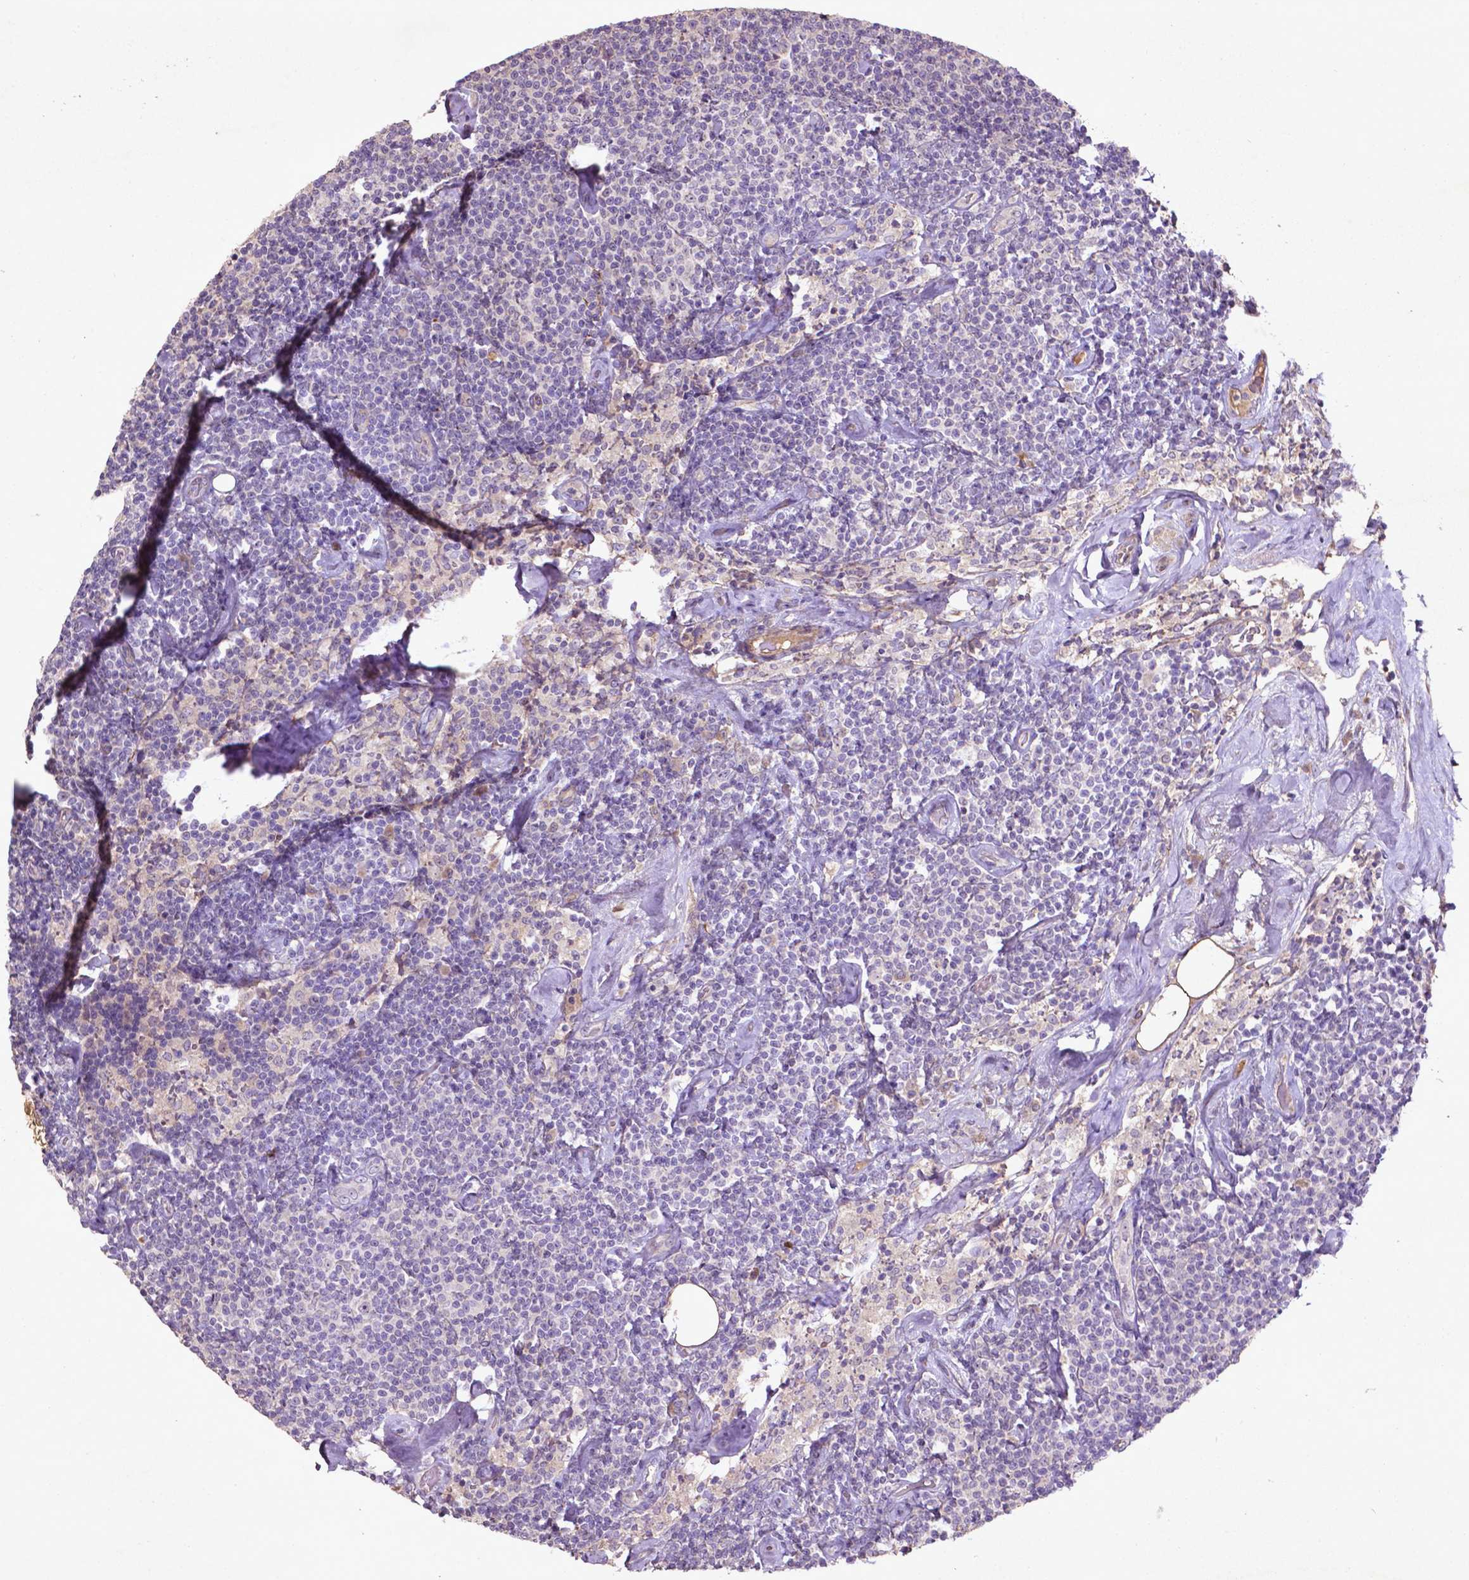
{"staining": {"intensity": "negative", "quantity": "none", "location": "none"}, "tissue": "lymphoma", "cell_type": "Tumor cells", "image_type": "cancer", "snomed": [{"axis": "morphology", "description": "Malignant lymphoma, non-Hodgkin's type, Low grade"}, {"axis": "topography", "description": "Lymph node"}], "caption": "High power microscopy image of an immunohistochemistry micrograph of low-grade malignant lymphoma, non-Hodgkin's type, revealing no significant expression in tumor cells.", "gene": "COQ2", "patient": {"sex": "male", "age": 81}}